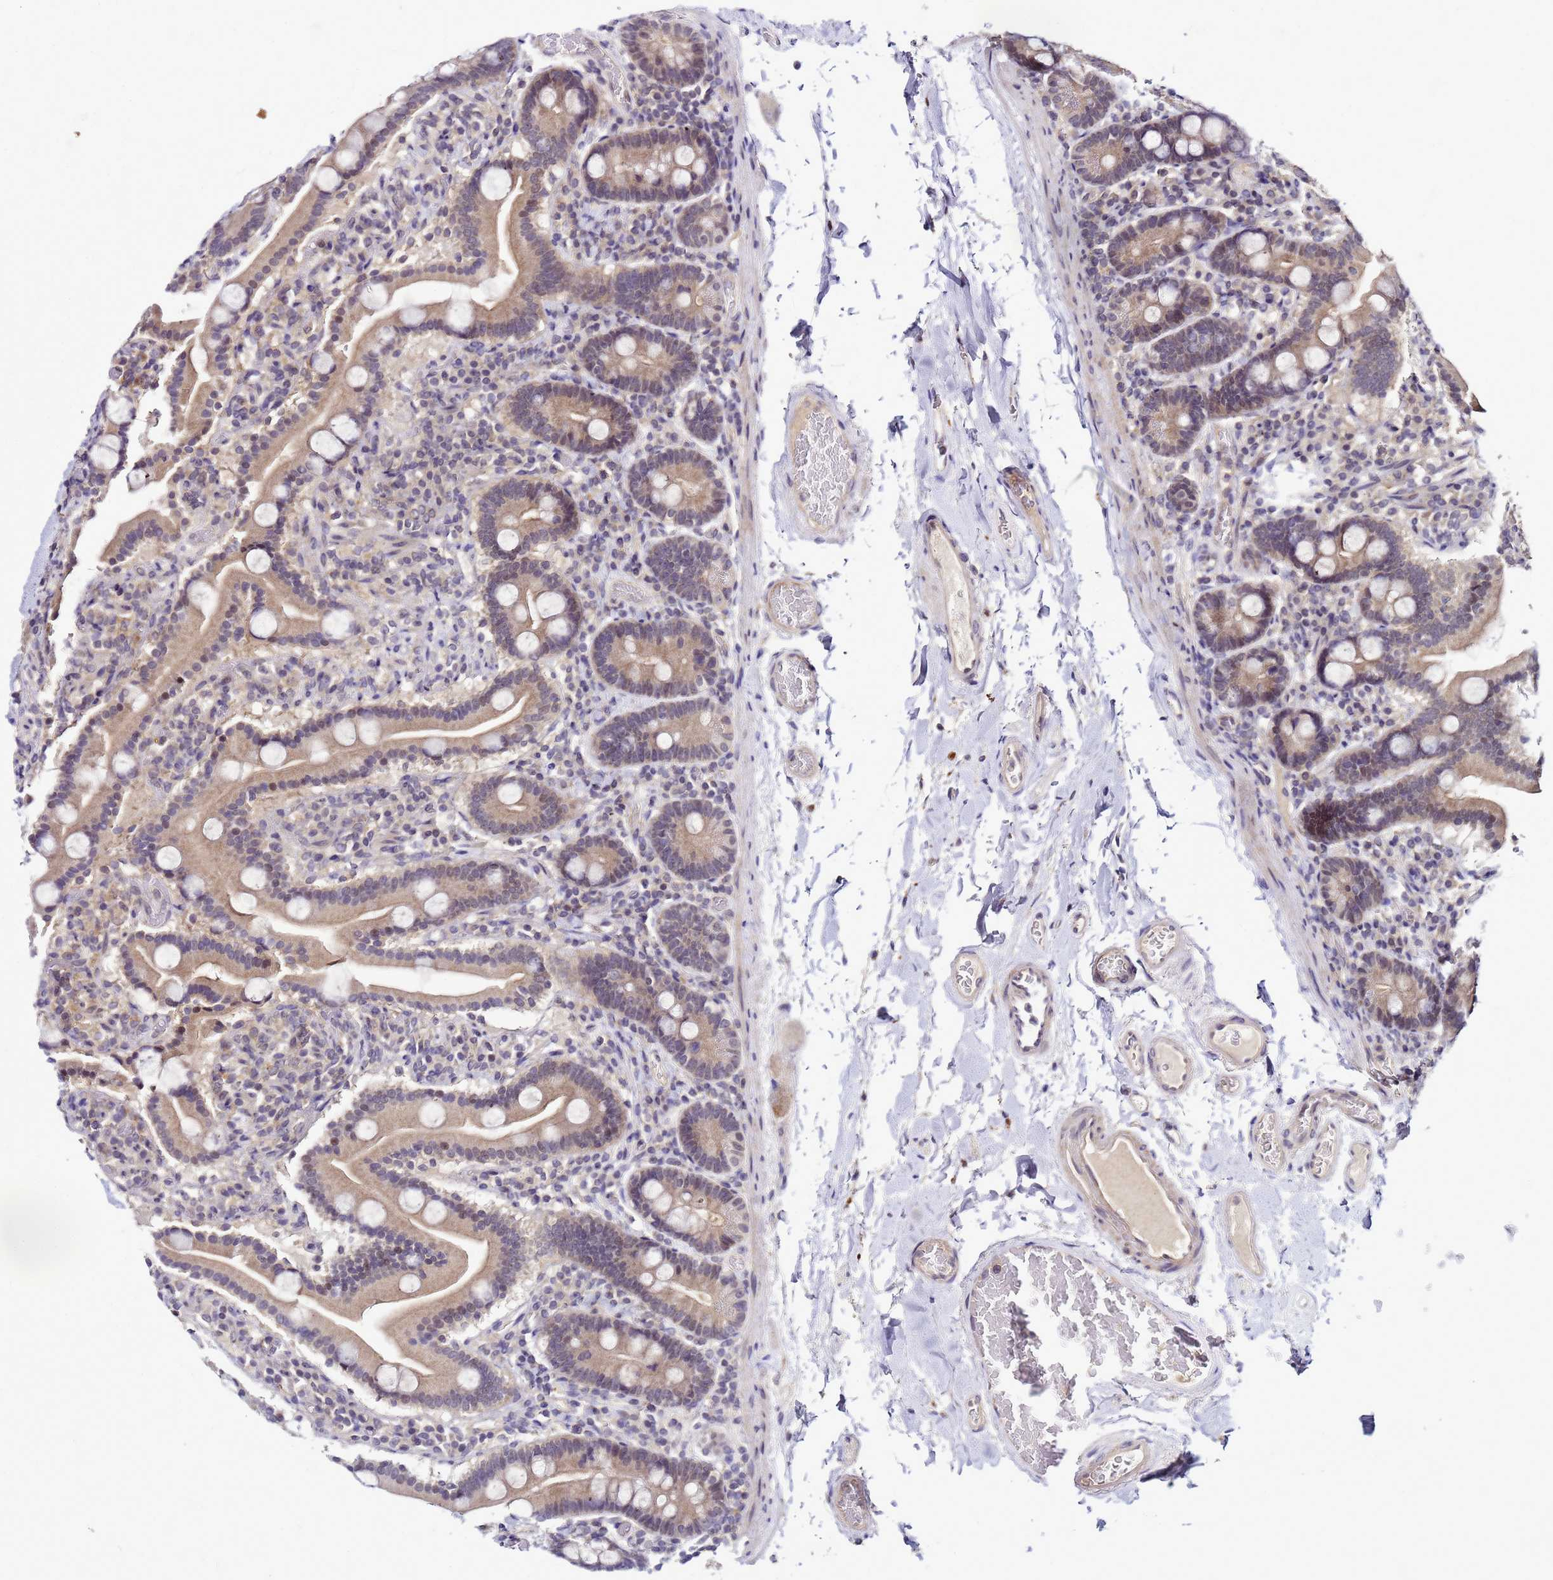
{"staining": {"intensity": "moderate", "quantity": ">75%", "location": "cytoplasmic/membranous"}, "tissue": "duodenum", "cell_type": "Glandular cells", "image_type": "normal", "snomed": [{"axis": "morphology", "description": "Normal tissue, NOS"}, {"axis": "topography", "description": "Duodenum"}], "caption": "A photomicrograph of duodenum stained for a protein shows moderate cytoplasmic/membranous brown staining in glandular cells. (DAB IHC with brightfield microscopy, high magnification).", "gene": "SAT1", "patient": {"sex": "male", "age": 55}}